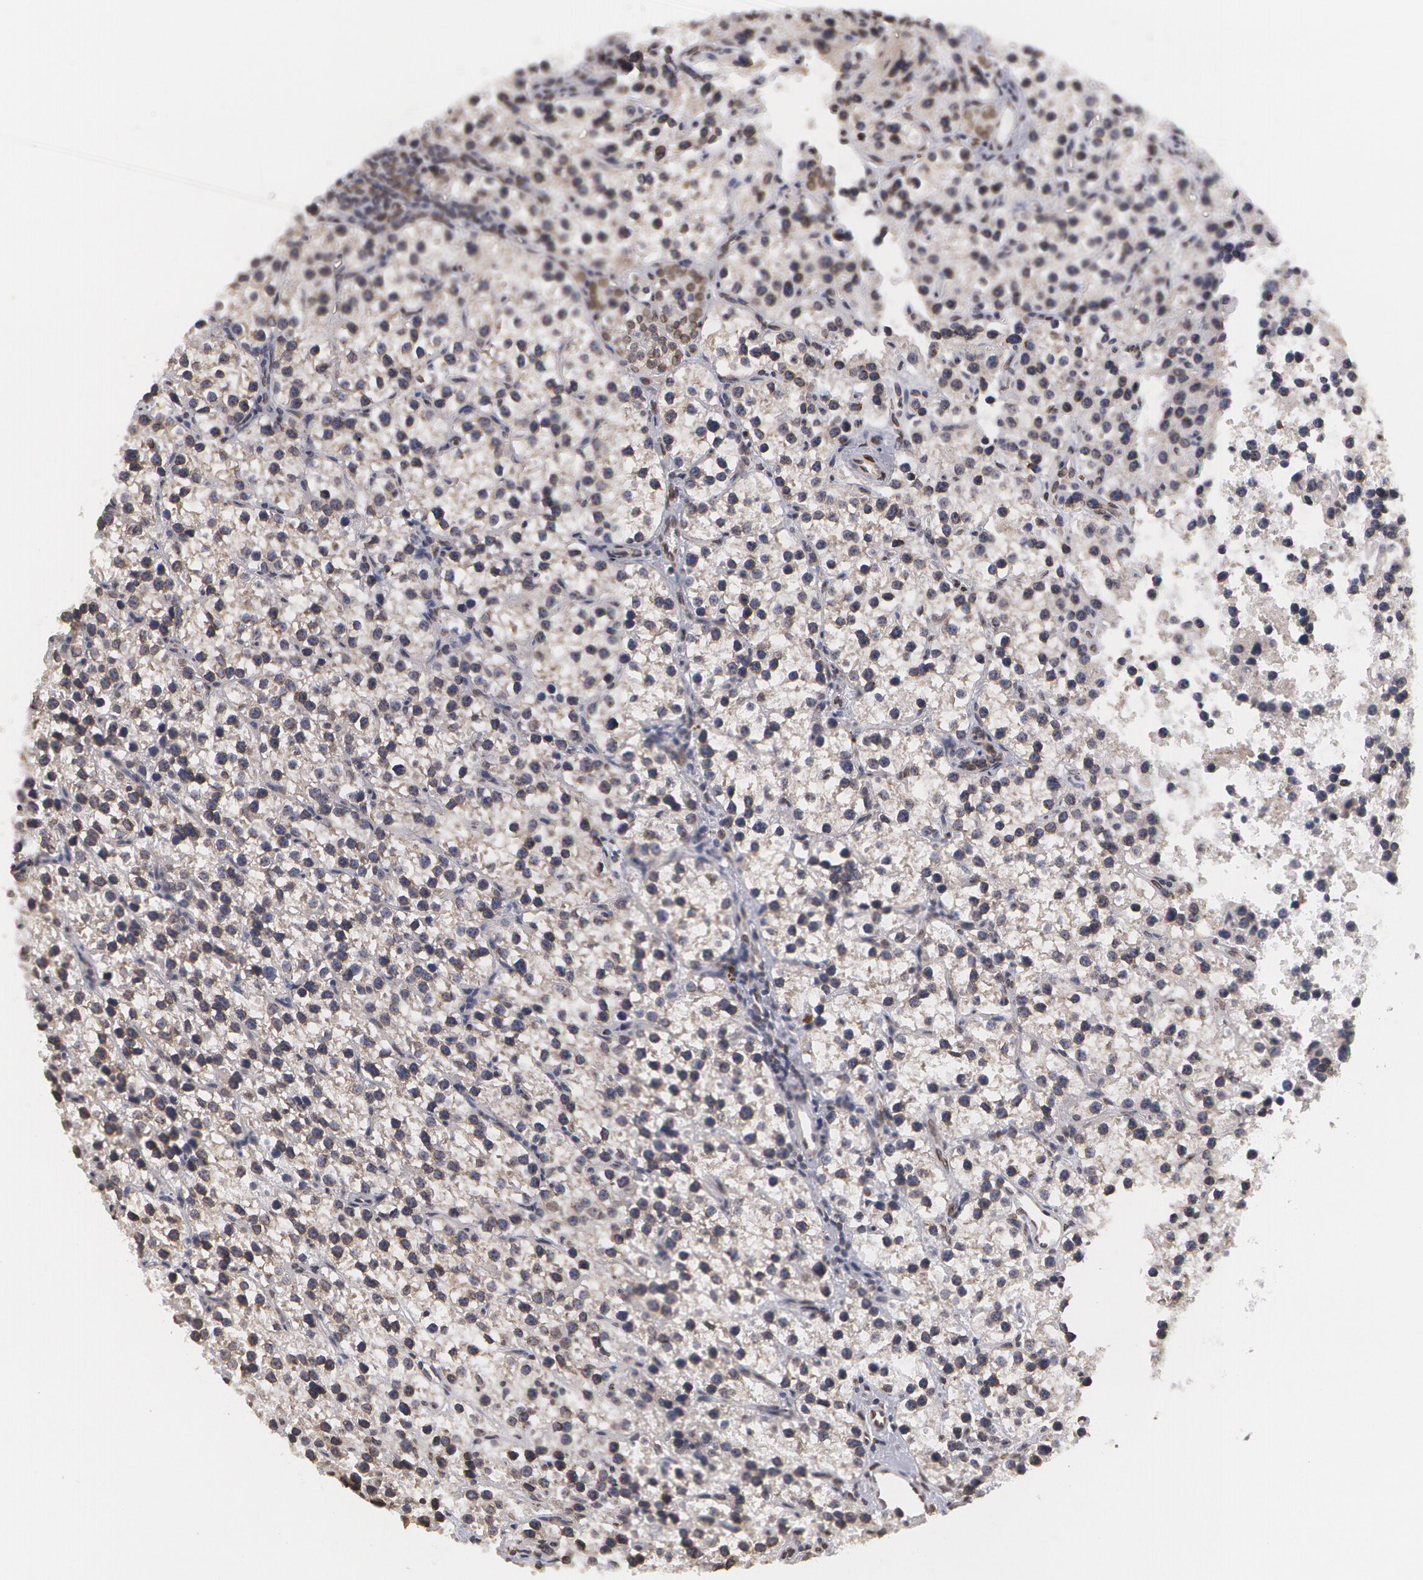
{"staining": {"intensity": "moderate", "quantity": ">75%", "location": "cytoplasmic/membranous,nuclear"}, "tissue": "parathyroid gland", "cell_type": "Glandular cells", "image_type": "normal", "snomed": [{"axis": "morphology", "description": "Normal tissue, NOS"}, {"axis": "topography", "description": "Parathyroid gland"}], "caption": "This photomicrograph reveals immunohistochemistry staining of unremarkable parathyroid gland, with medium moderate cytoplasmic/membranous,nuclear positivity in approximately >75% of glandular cells.", "gene": "EMD", "patient": {"sex": "female", "age": 54}}